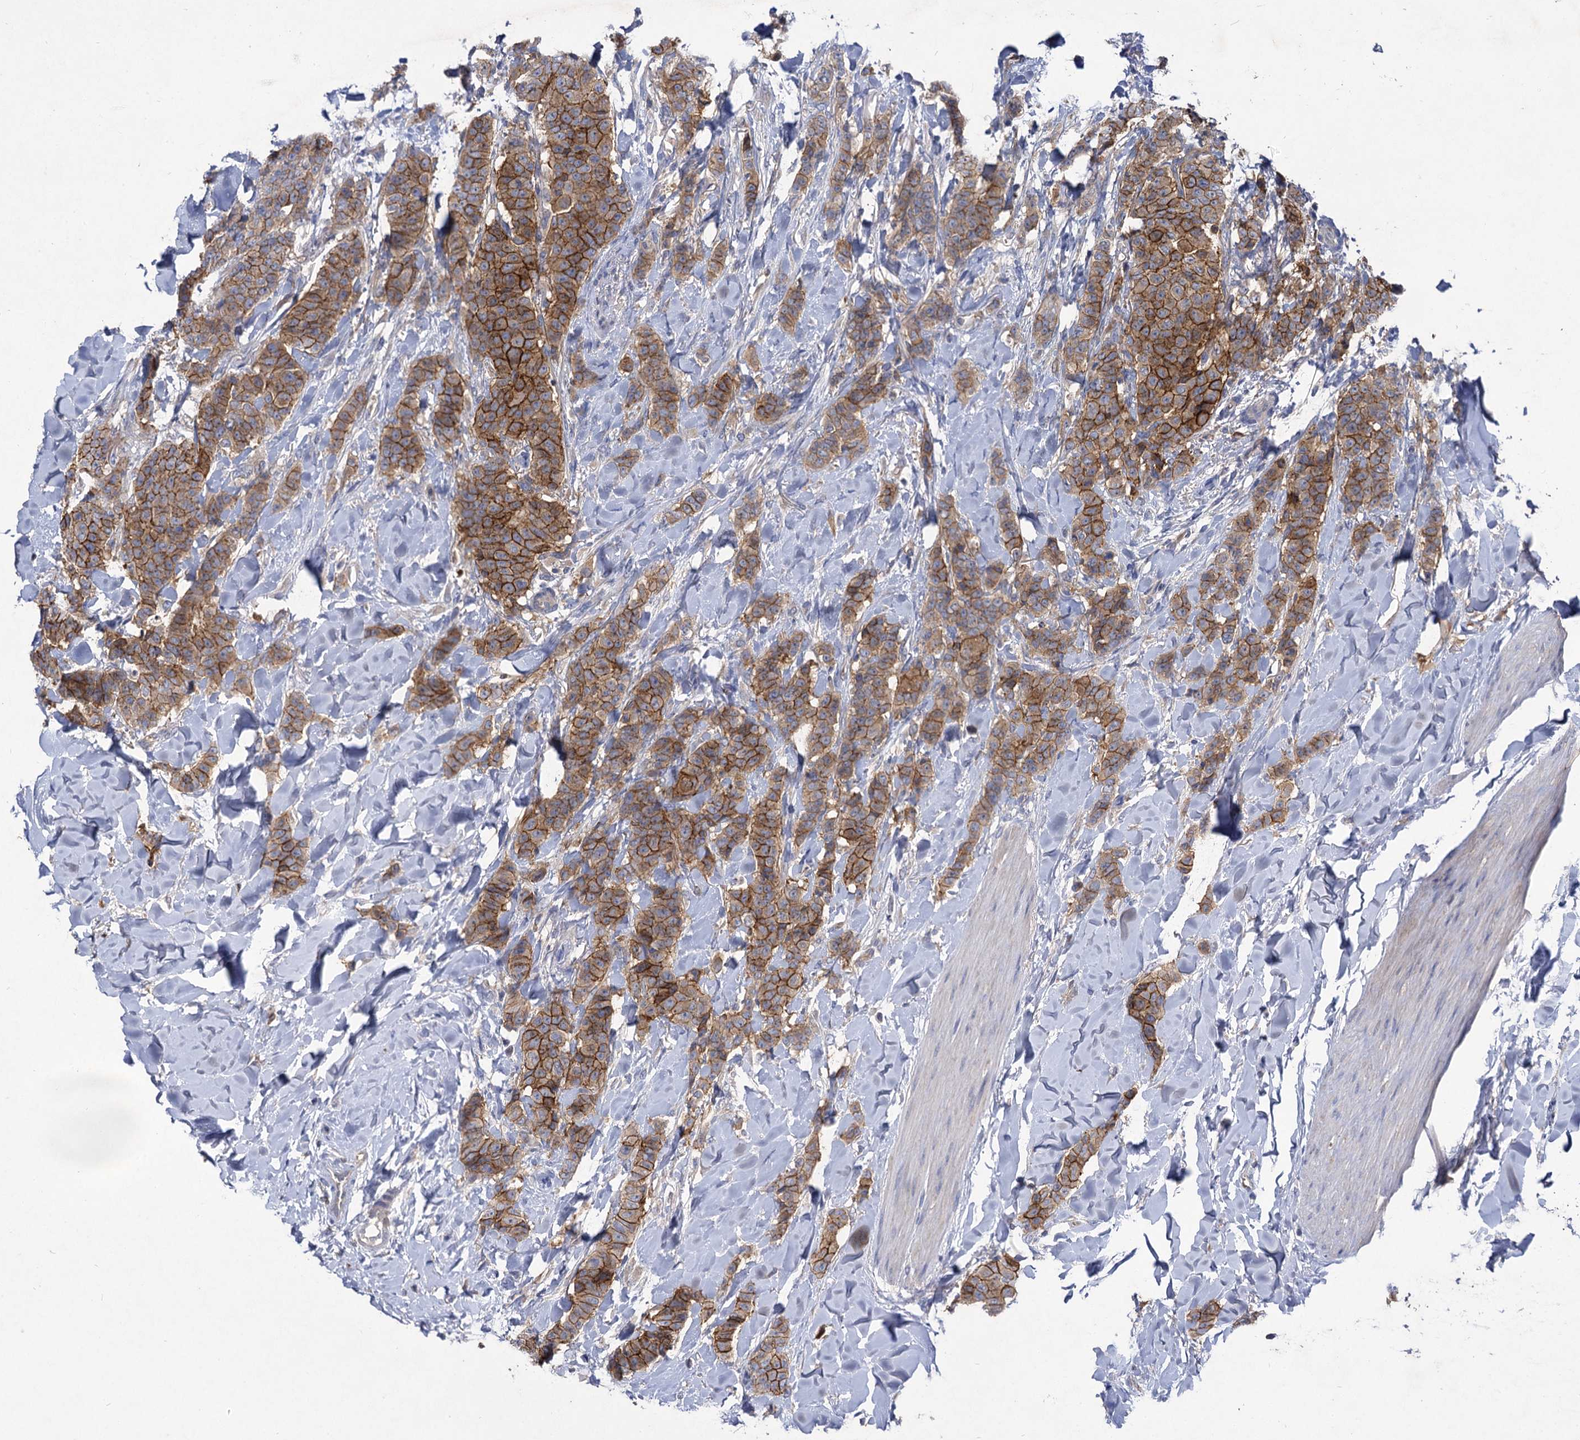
{"staining": {"intensity": "moderate", "quantity": ">75%", "location": "cytoplasmic/membranous"}, "tissue": "breast cancer", "cell_type": "Tumor cells", "image_type": "cancer", "snomed": [{"axis": "morphology", "description": "Duct carcinoma"}, {"axis": "topography", "description": "Breast"}], "caption": "A histopathology image of breast cancer stained for a protein exhibits moderate cytoplasmic/membranous brown staining in tumor cells.", "gene": "USP50", "patient": {"sex": "female", "age": 40}}